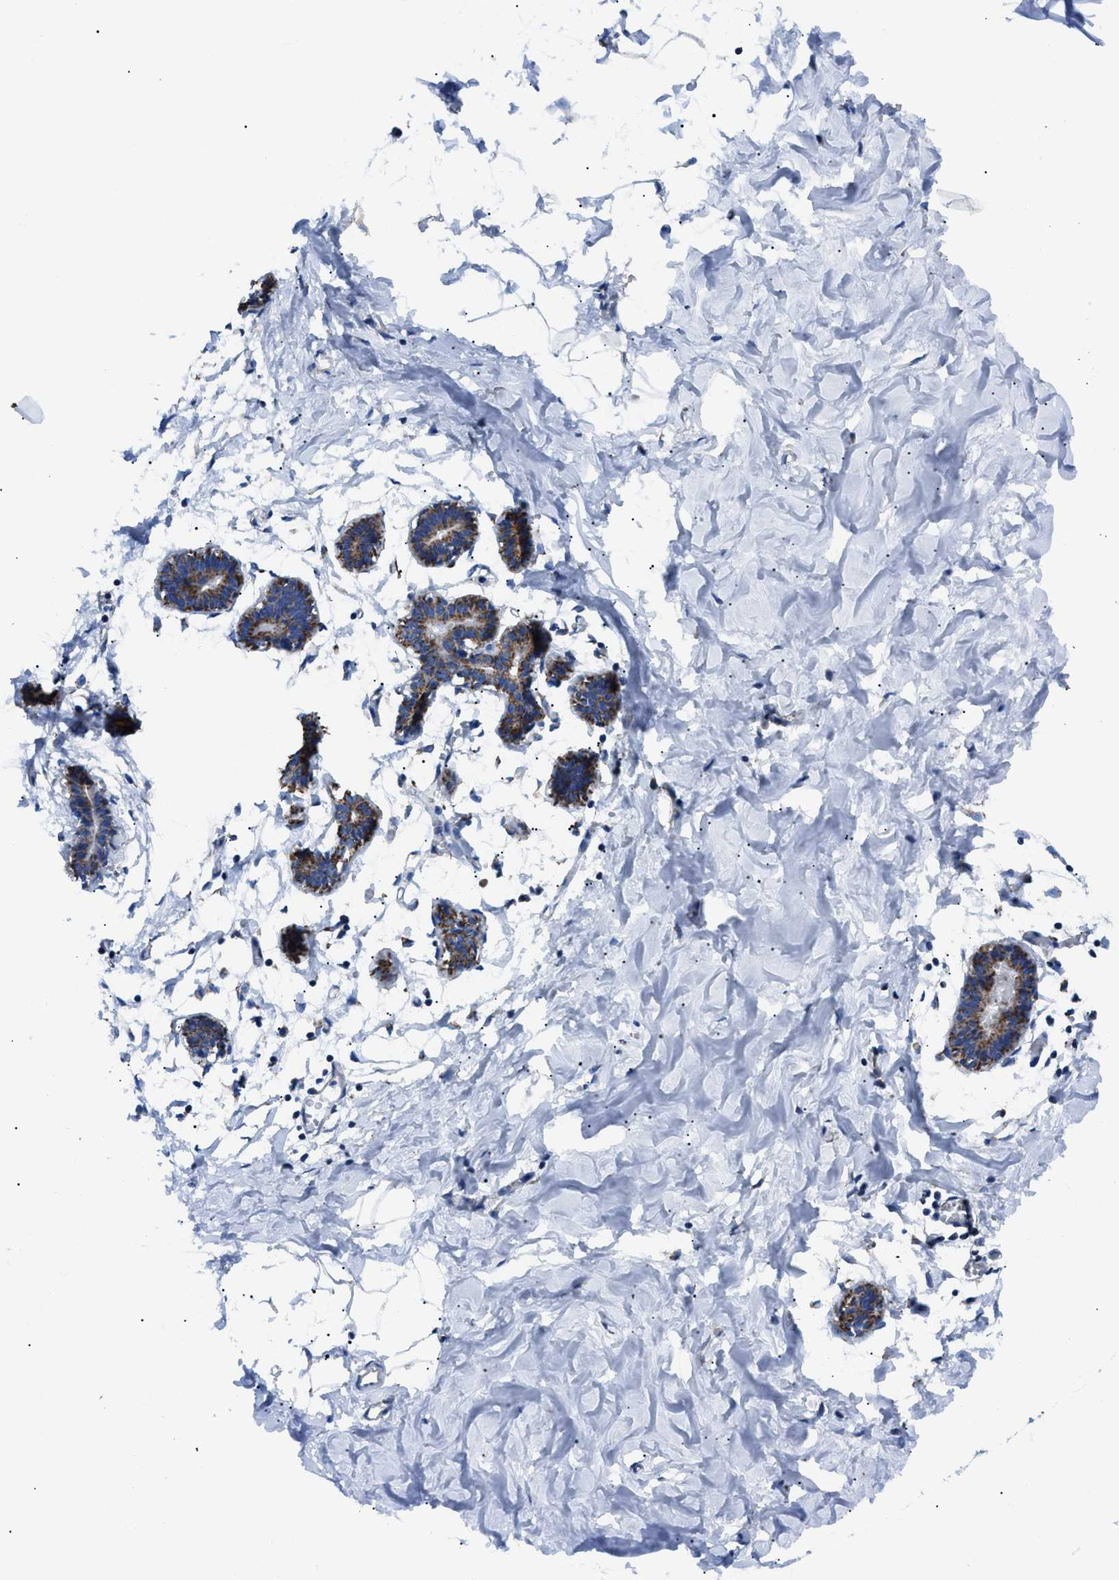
{"staining": {"intensity": "negative", "quantity": "none", "location": "none"}, "tissue": "breast", "cell_type": "Adipocytes", "image_type": "normal", "snomed": [{"axis": "morphology", "description": "Normal tissue, NOS"}, {"axis": "topography", "description": "Breast"}], "caption": "This photomicrograph is of unremarkable breast stained with immunohistochemistry to label a protein in brown with the nuclei are counter-stained blue. There is no expression in adipocytes.", "gene": "PHB2", "patient": {"sex": "female", "age": 27}}